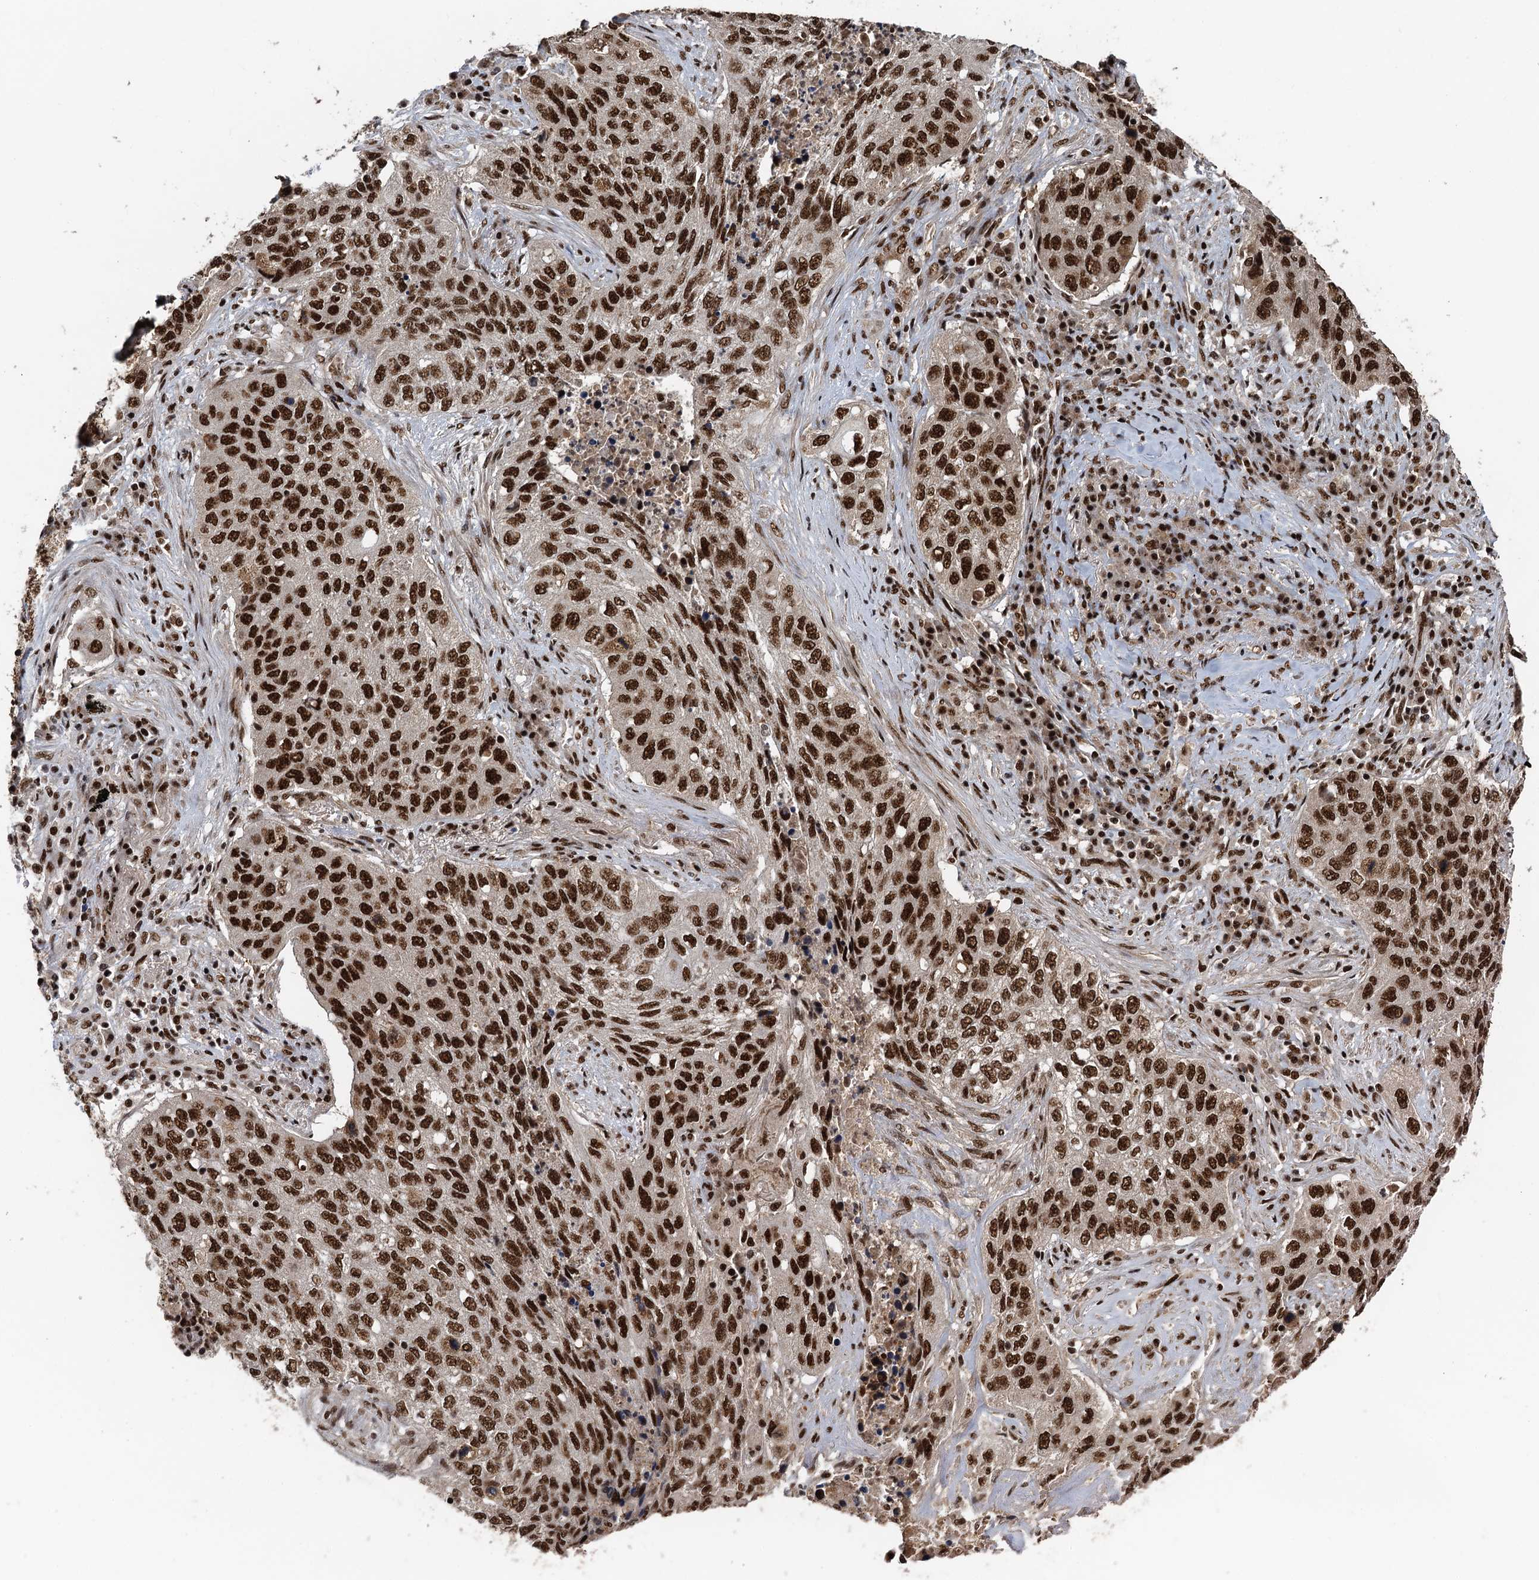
{"staining": {"intensity": "strong", "quantity": ">75%", "location": "nuclear"}, "tissue": "lung cancer", "cell_type": "Tumor cells", "image_type": "cancer", "snomed": [{"axis": "morphology", "description": "Squamous cell carcinoma, NOS"}, {"axis": "topography", "description": "Lung"}], "caption": "A micrograph of lung squamous cell carcinoma stained for a protein reveals strong nuclear brown staining in tumor cells. The staining is performed using DAB (3,3'-diaminobenzidine) brown chromogen to label protein expression. The nuclei are counter-stained blue using hematoxylin.", "gene": "ZC3H18", "patient": {"sex": "female", "age": 63}}